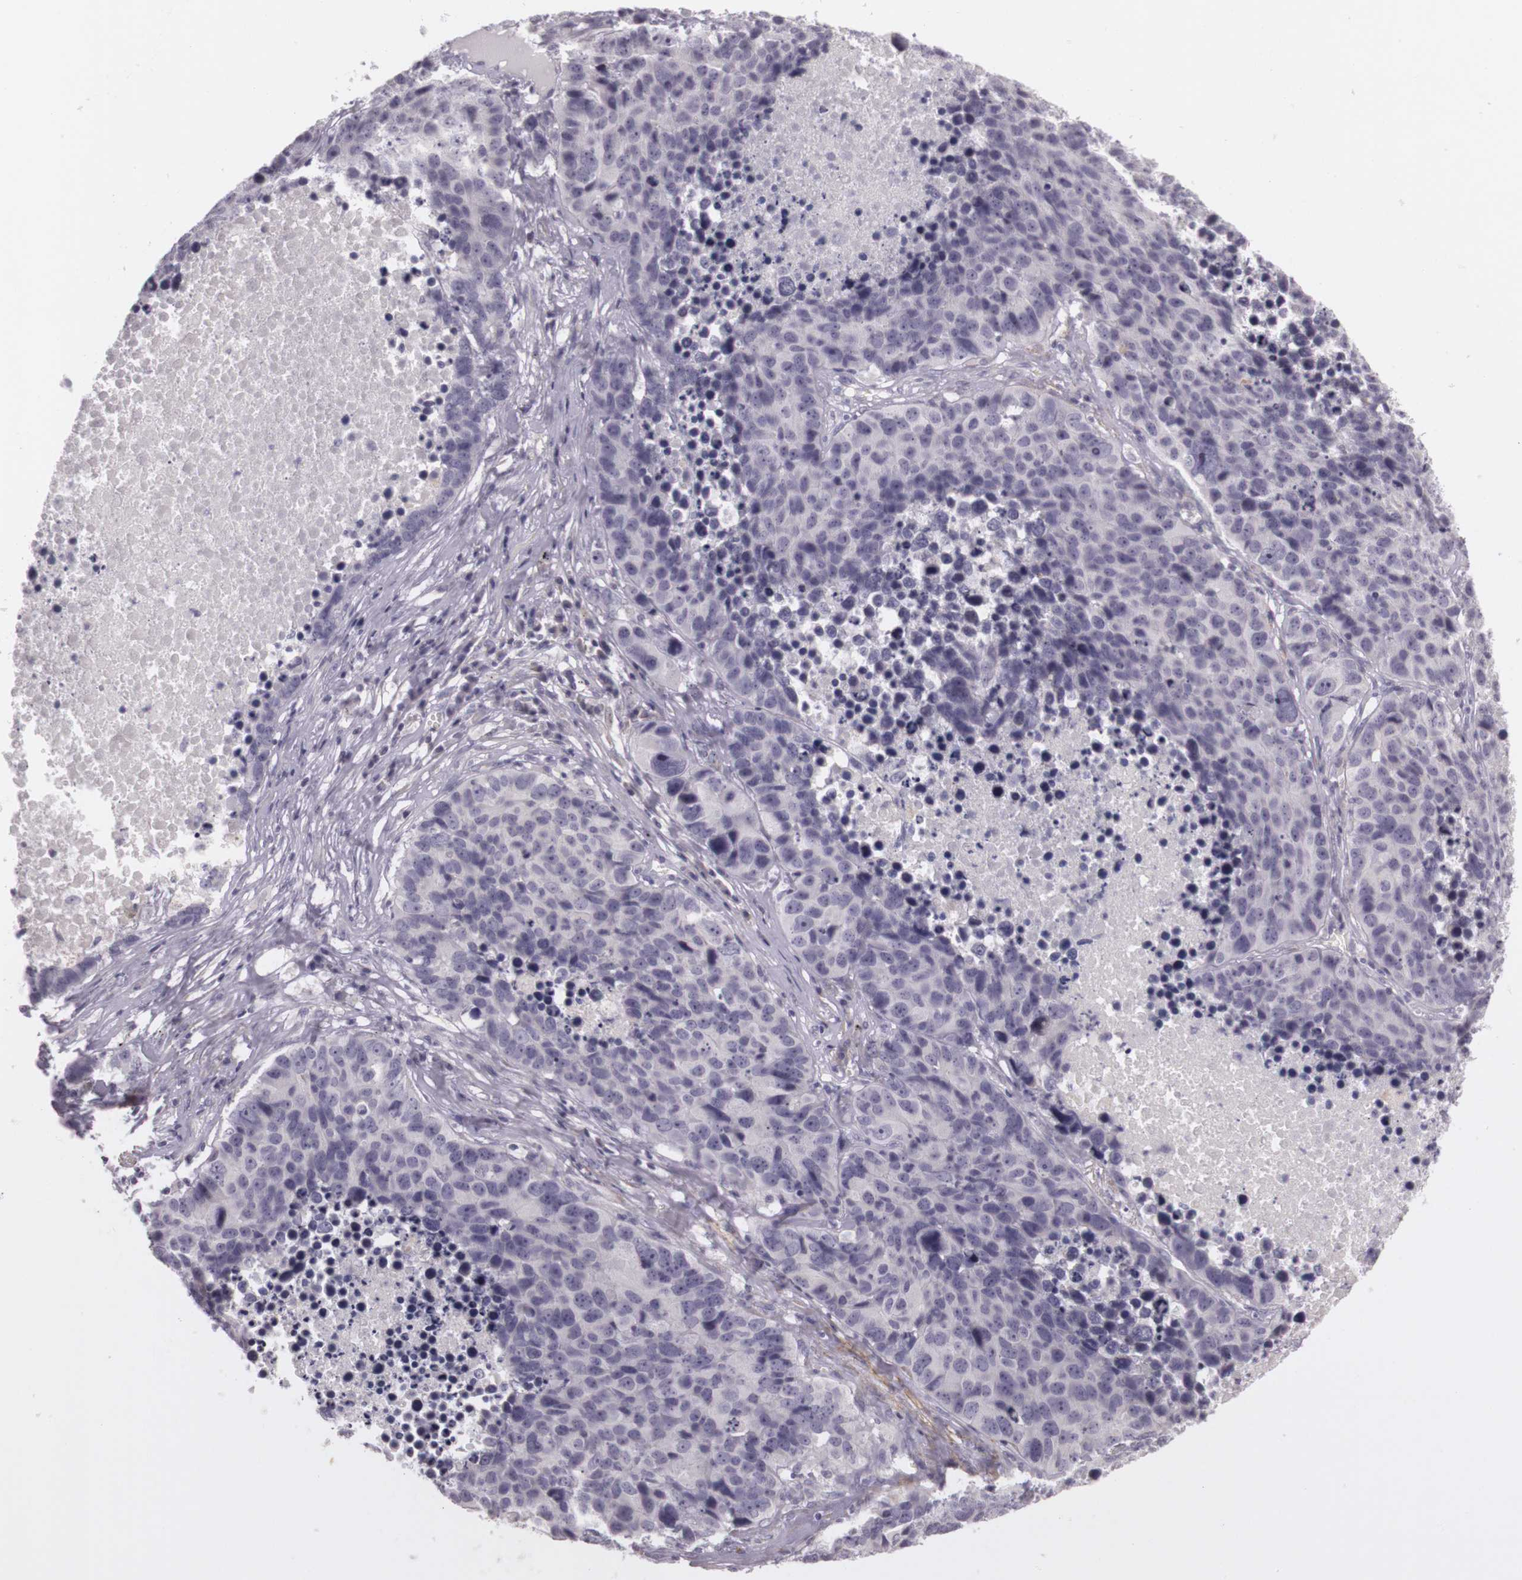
{"staining": {"intensity": "negative", "quantity": "none", "location": "none"}, "tissue": "lung cancer", "cell_type": "Tumor cells", "image_type": "cancer", "snomed": [{"axis": "morphology", "description": "Carcinoid, malignant, NOS"}, {"axis": "topography", "description": "Lung"}], "caption": "The photomicrograph exhibits no staining of tumor cells in malignant carcinoid (lung).", "gene": "CNTN2", "patient": {"sex": "male", "age": 60}}